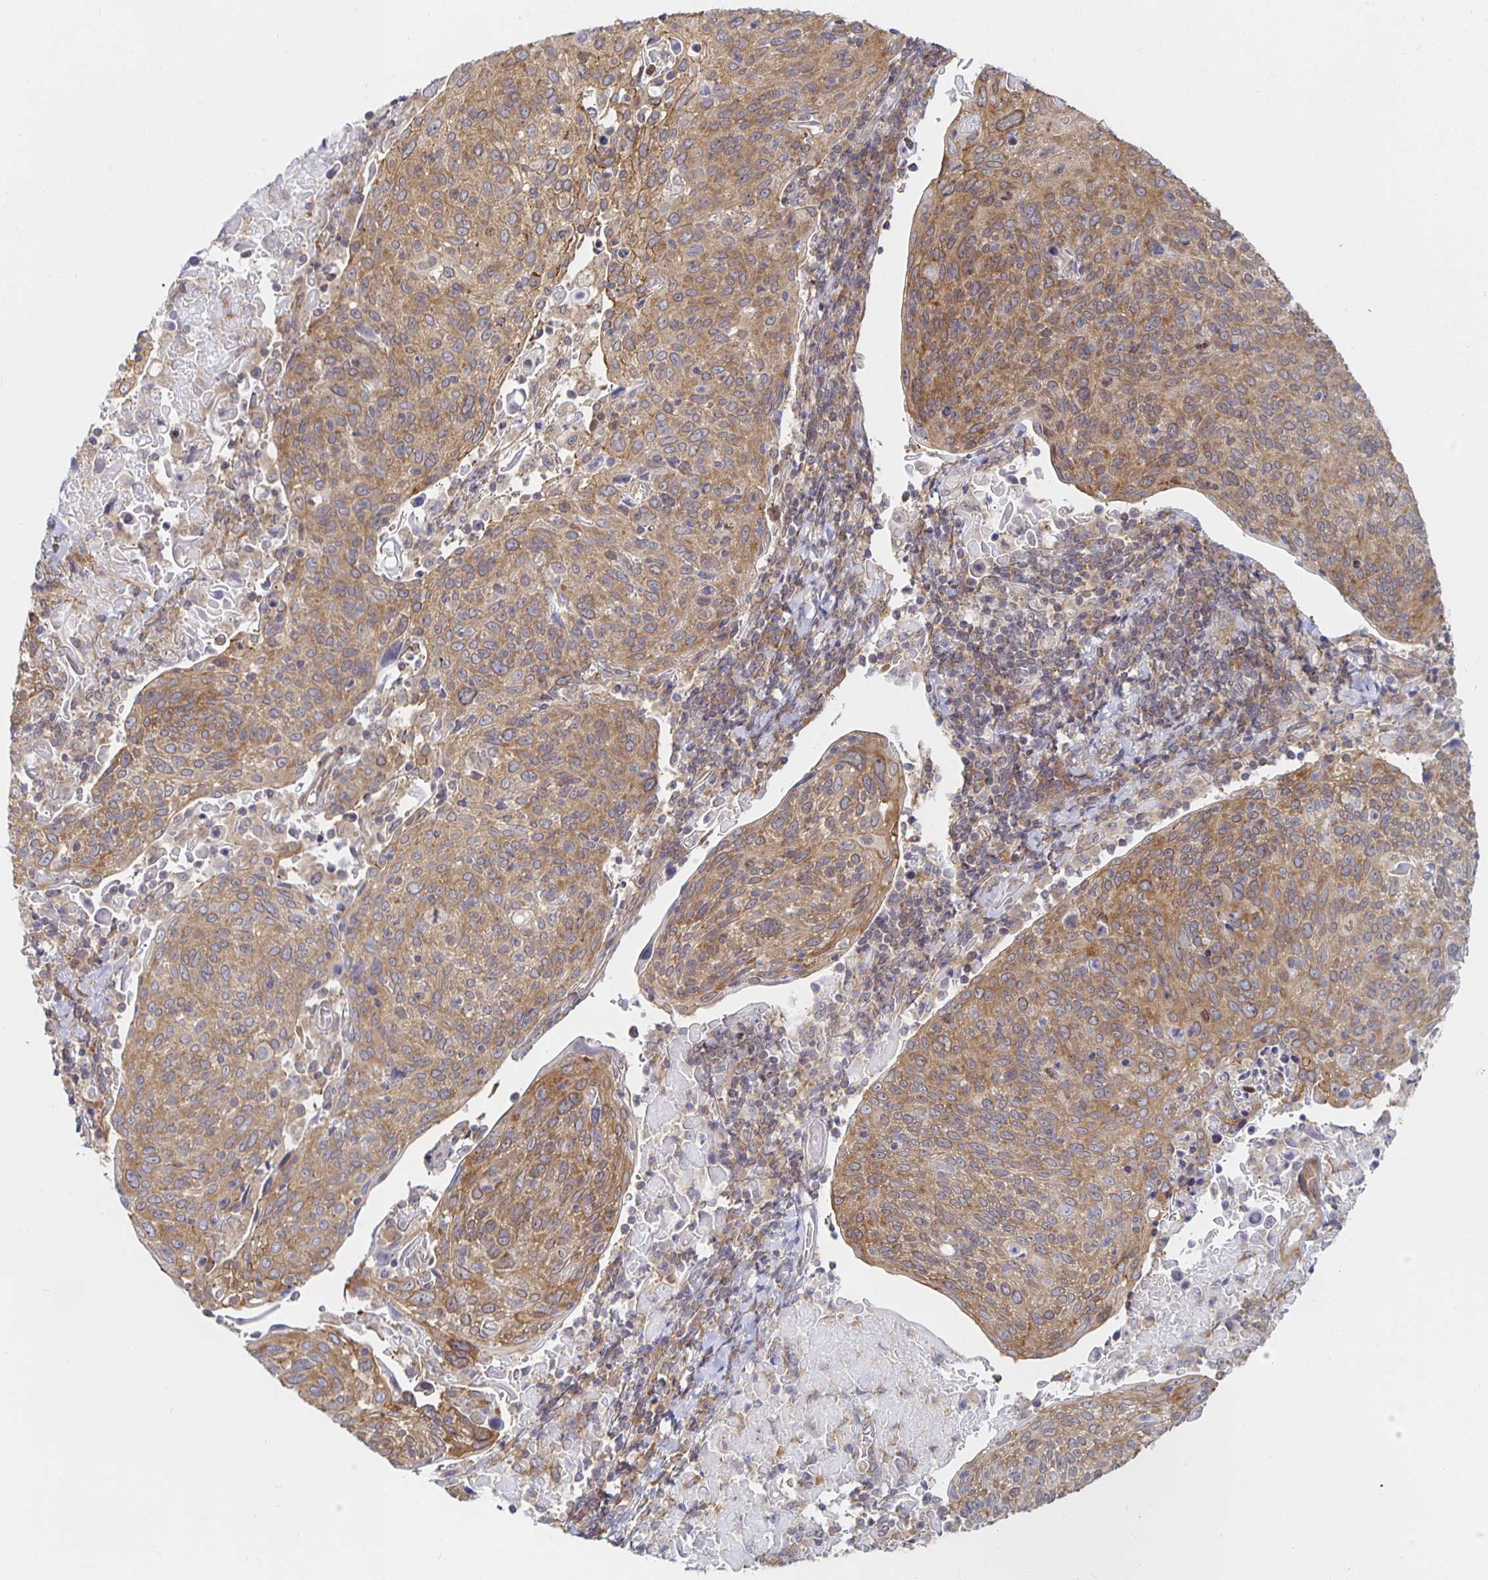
{"staining": {"intensity": "moderate", "quantity": ">75%", "location": "cytoplasmic/membranous"}, "tissue": "cervical cancer", "cell_type": "Tumor cells", "image_type": "cancer", "snomed": [{"axis": "morphology", "description": "Squamous cell carcinoma, NOS"}, {"axis": "topography", "description": "Cervix"}], "caption": "Cervical cancer (squamous cell carcinoma) stained with a brown dye shows moderate cytoplasmic/membranous positive staining in about >75% of tumor cells.", "gene": "PDAP1", "patient": {"sex": "female", "age": 61}}